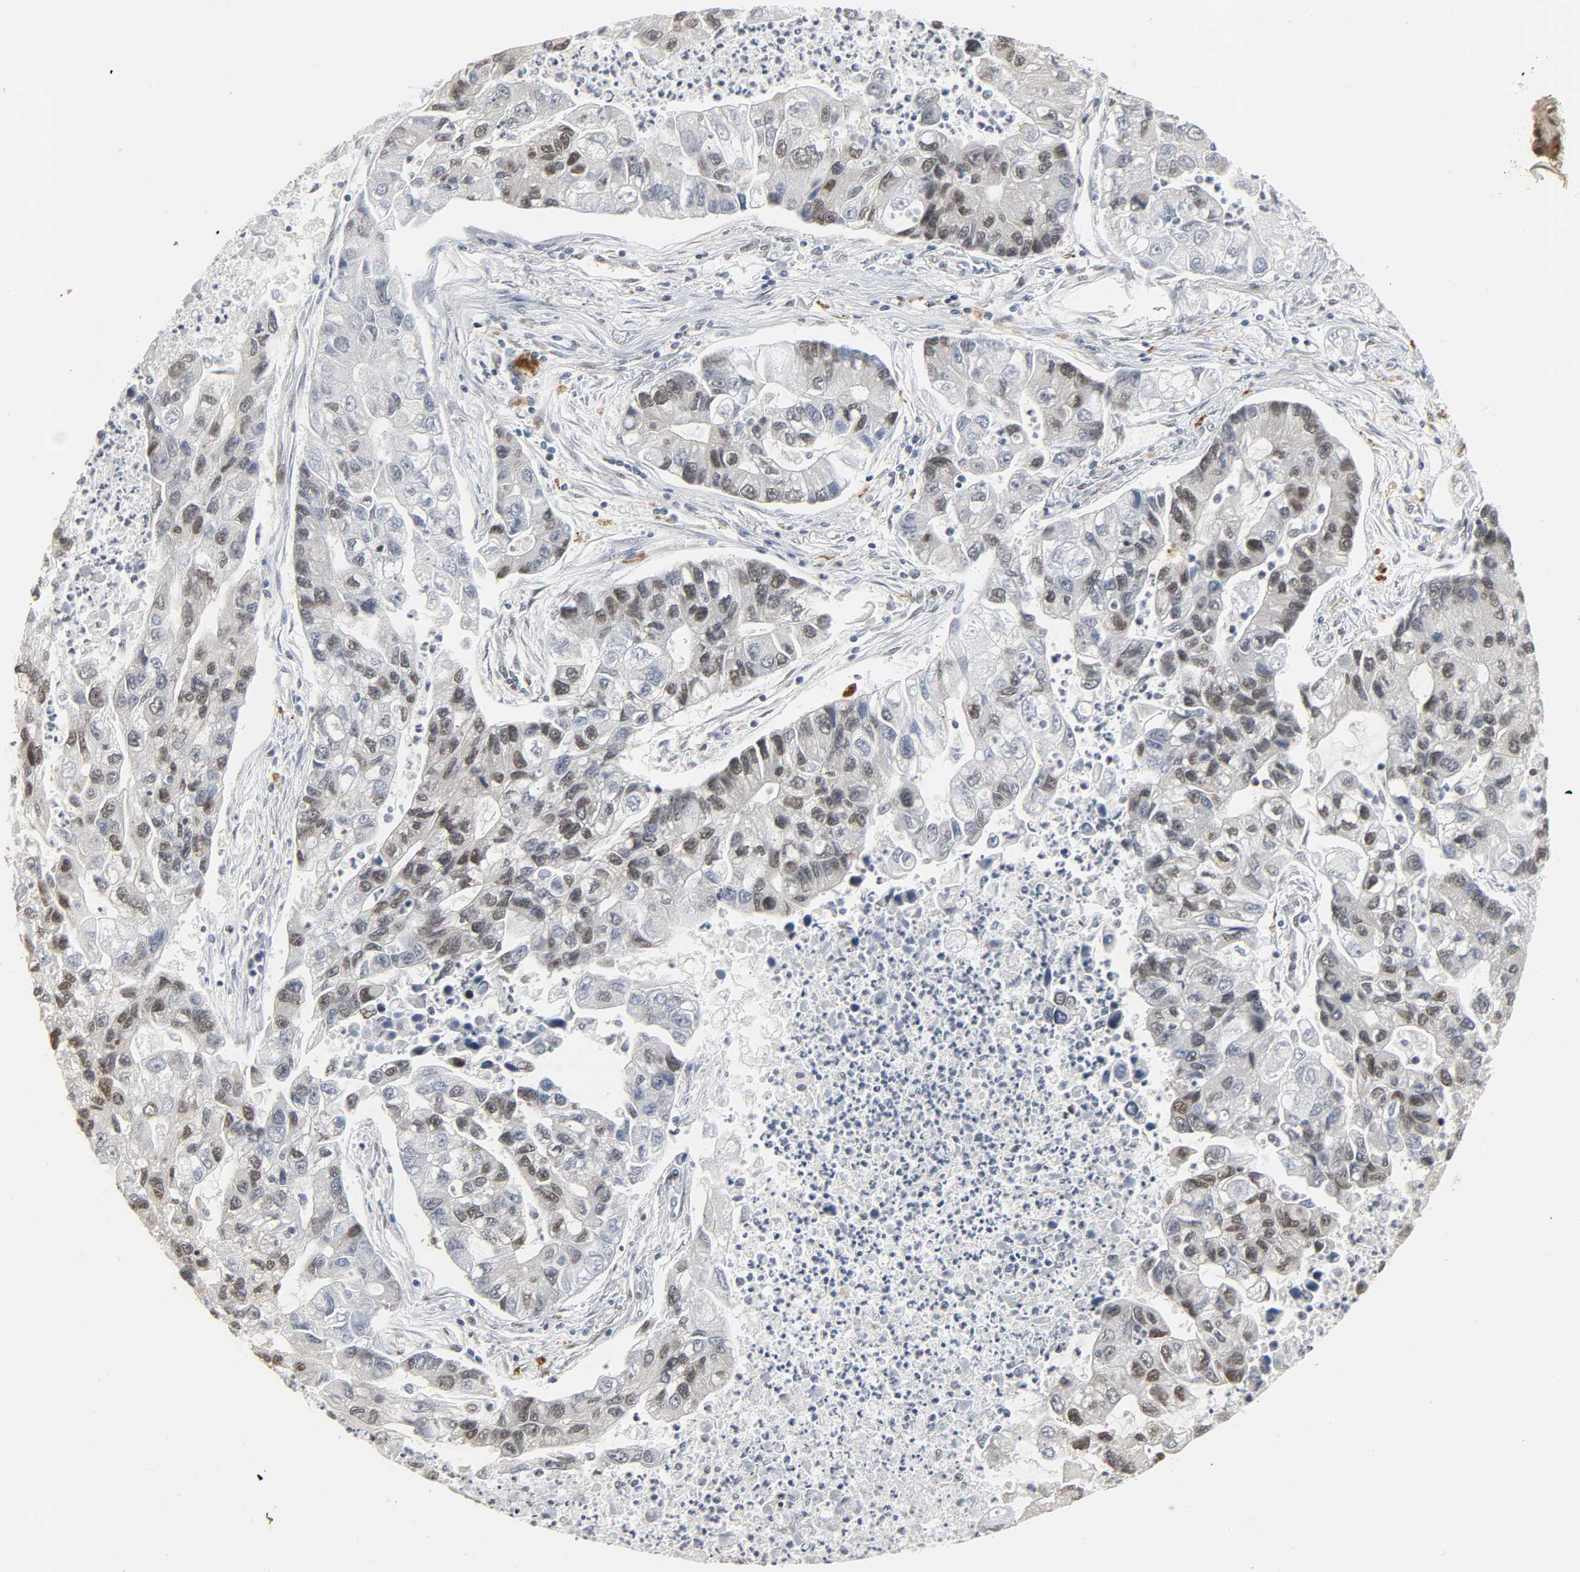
{"staining": {"intensity": "weak", "quantity": "<25%", "location": "nuclear"}, "tissue": "lung cancer", "cell_type": "Tumor cells", "image_type": "cancer", "snomed": [{"axis": "morphology", "description": "Adenocarcinoma, NOS"}, {"axis": "topography", "description": "Lung"}], "caption": "This image is of lung adenocarcinoma stained with IHC to label a protein in brown with the nuclei are counter-stained blue. There is no expression in tumor cells.", "gene": "DAZAP1", "patient": {"sex": "female", "age": 51}}